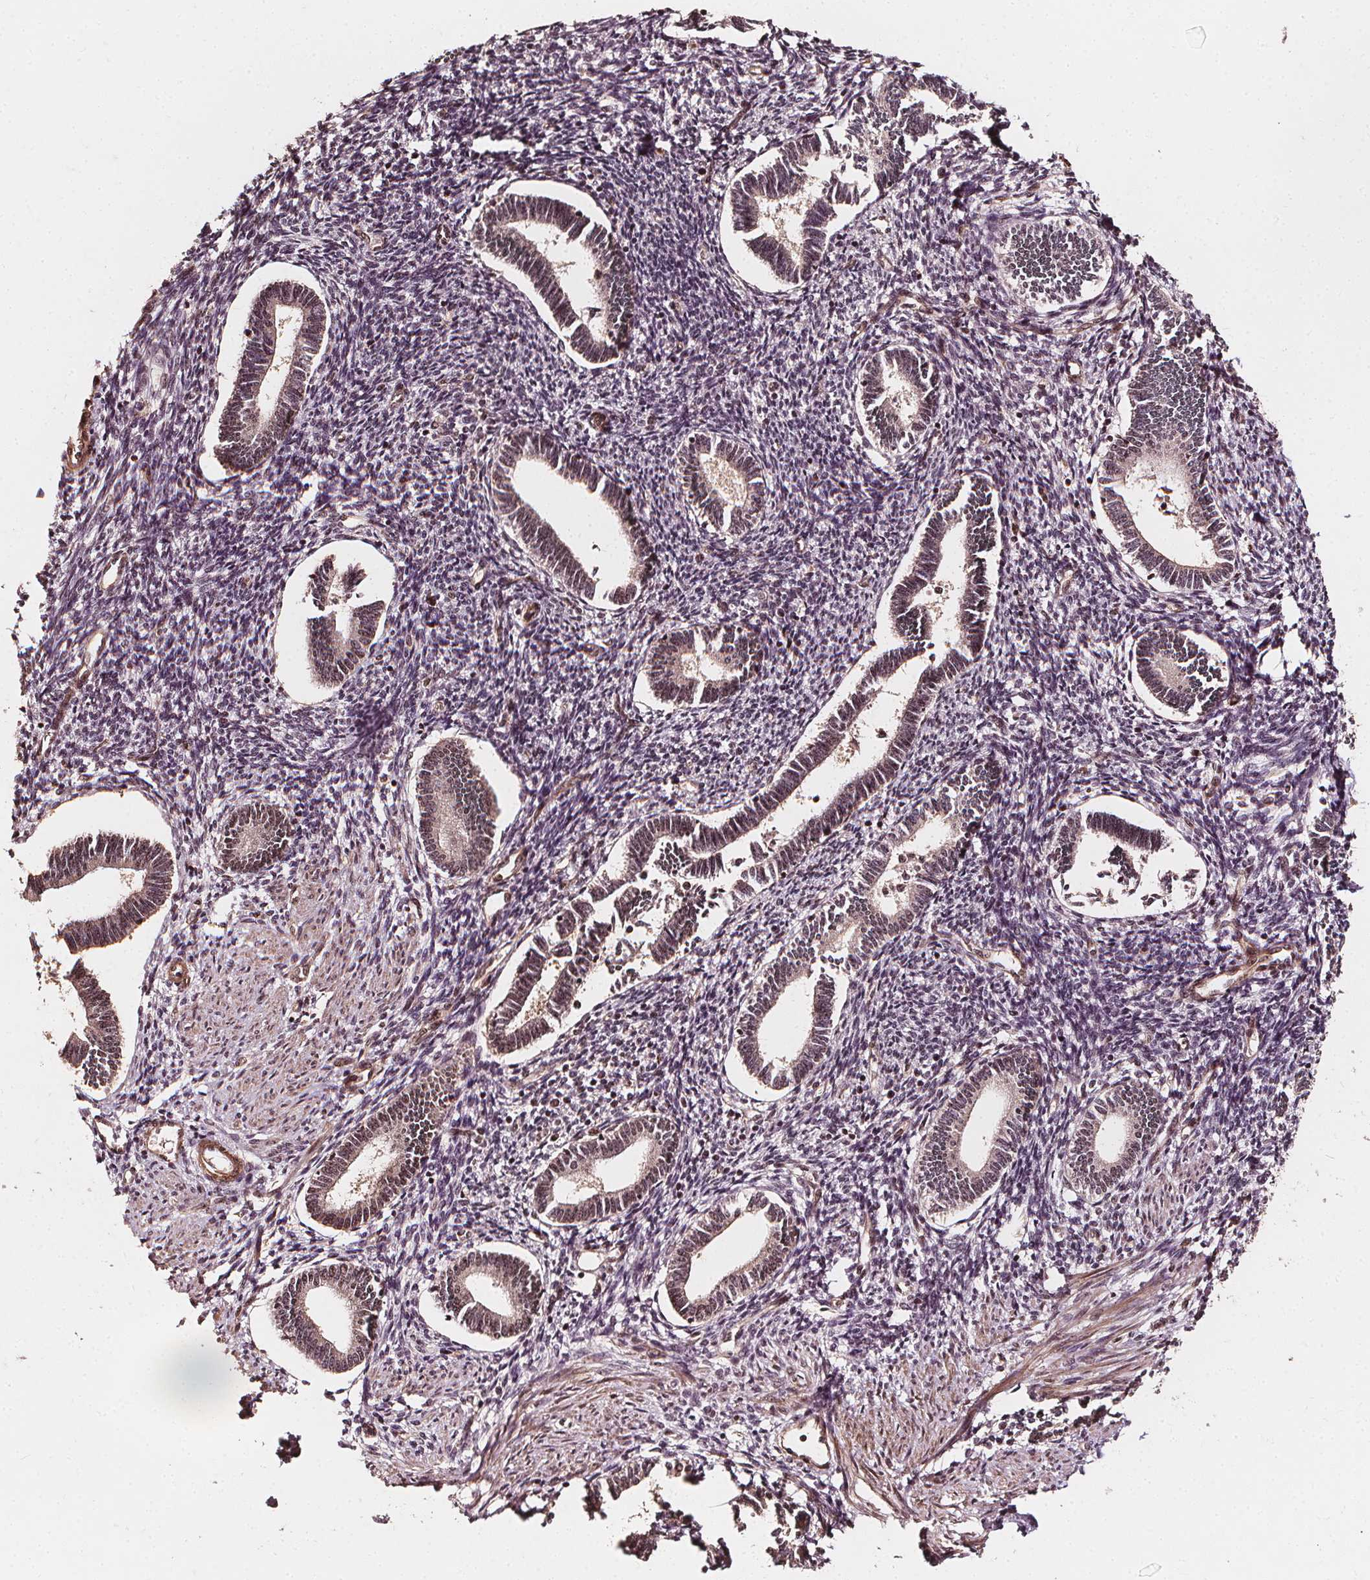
{"staining": {"intensity": "moderate", "quantity": "<25%", "location": "nuclear"}, "tissue": "endometrium", "cell_type": "Cells in endometrial stroma", "image_type": "normal", "snomed": [{"axis": "morphology", "description": "Normal tissue, NOS"}, {"axis": "topography", "description": "Endometrium"}], "caption": "Endometrium stained with DAB immunohistochemistry (IHC) reveals low levels of moderate nuclear staining in approximately <25% of cells in endometrial stroma. (brown staining indicates protein expression, while blue staining denotes nuclei).", "gene": "EXOSC9", "patient": {"sex": "female", "age": 42}}